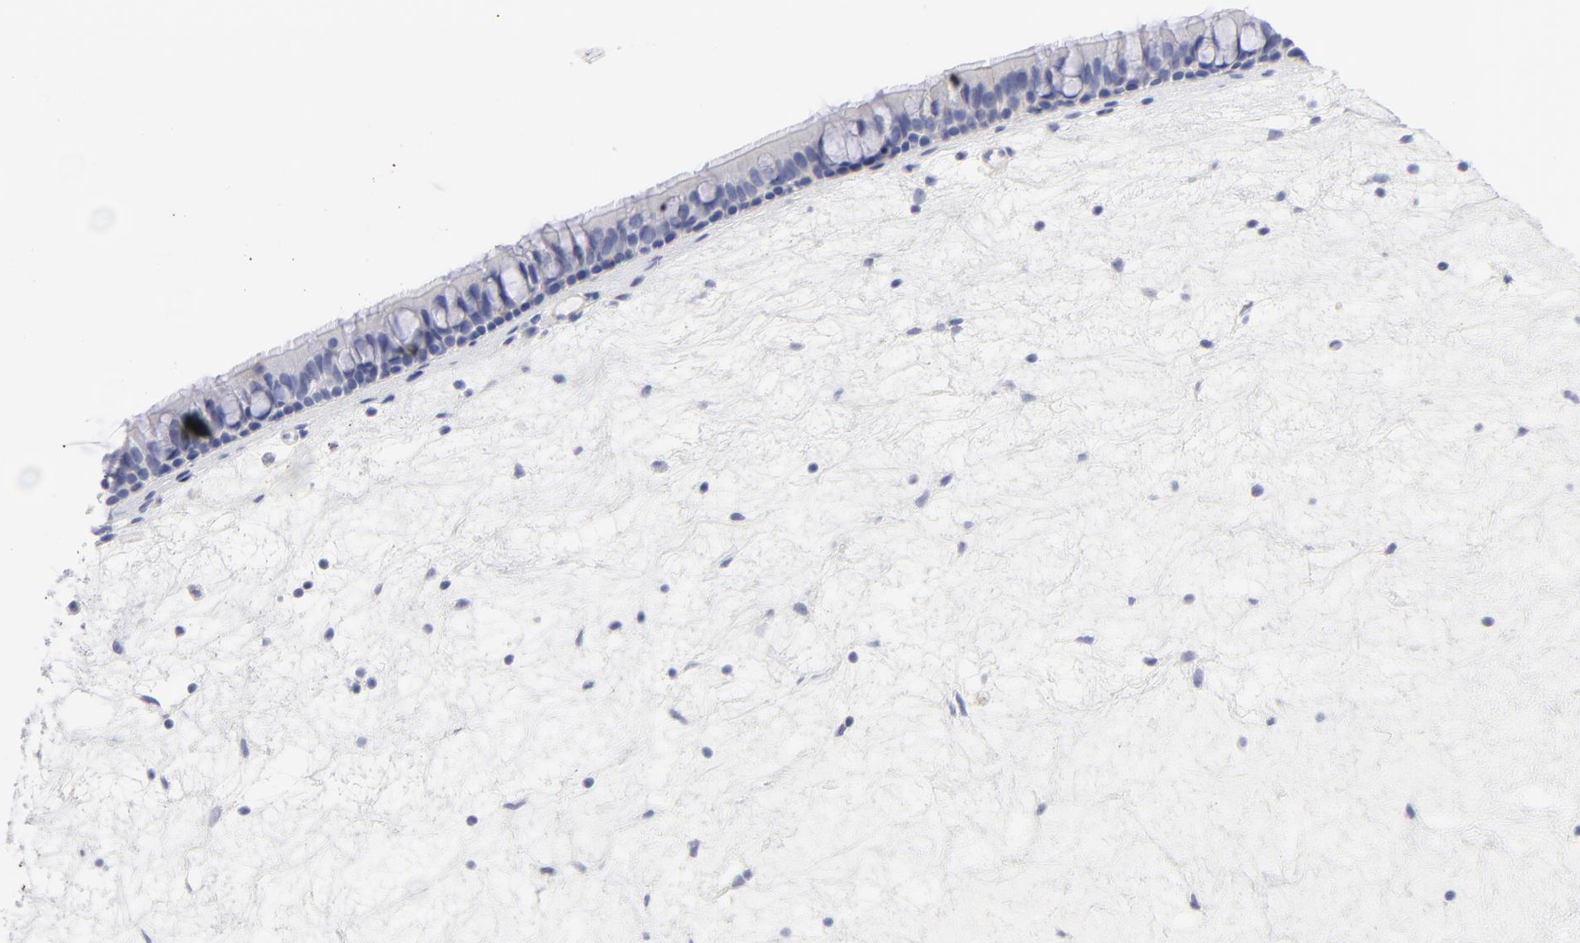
{"staining": {"intensity": "negative", "quantity": "none", "location": "none"}, "tissue": "nasopharynx", "cell_type": "Respiratory epithelial cells", "image_type": "normal", "snomed": [{"axis": "morphology", "description": "Normal tissue, NOS"}, {"axis": "topography", "description": "Nasopharynx"}], "caption": "The image displays no significant staining in respiratory epithelial cells of nasopharynx. The staining is performed using DAB brown chromogen with nuclei counter-stained in using hematoxylin.", "gene": "ACTA2", "patient": {"sex": "female", "age": 78}}